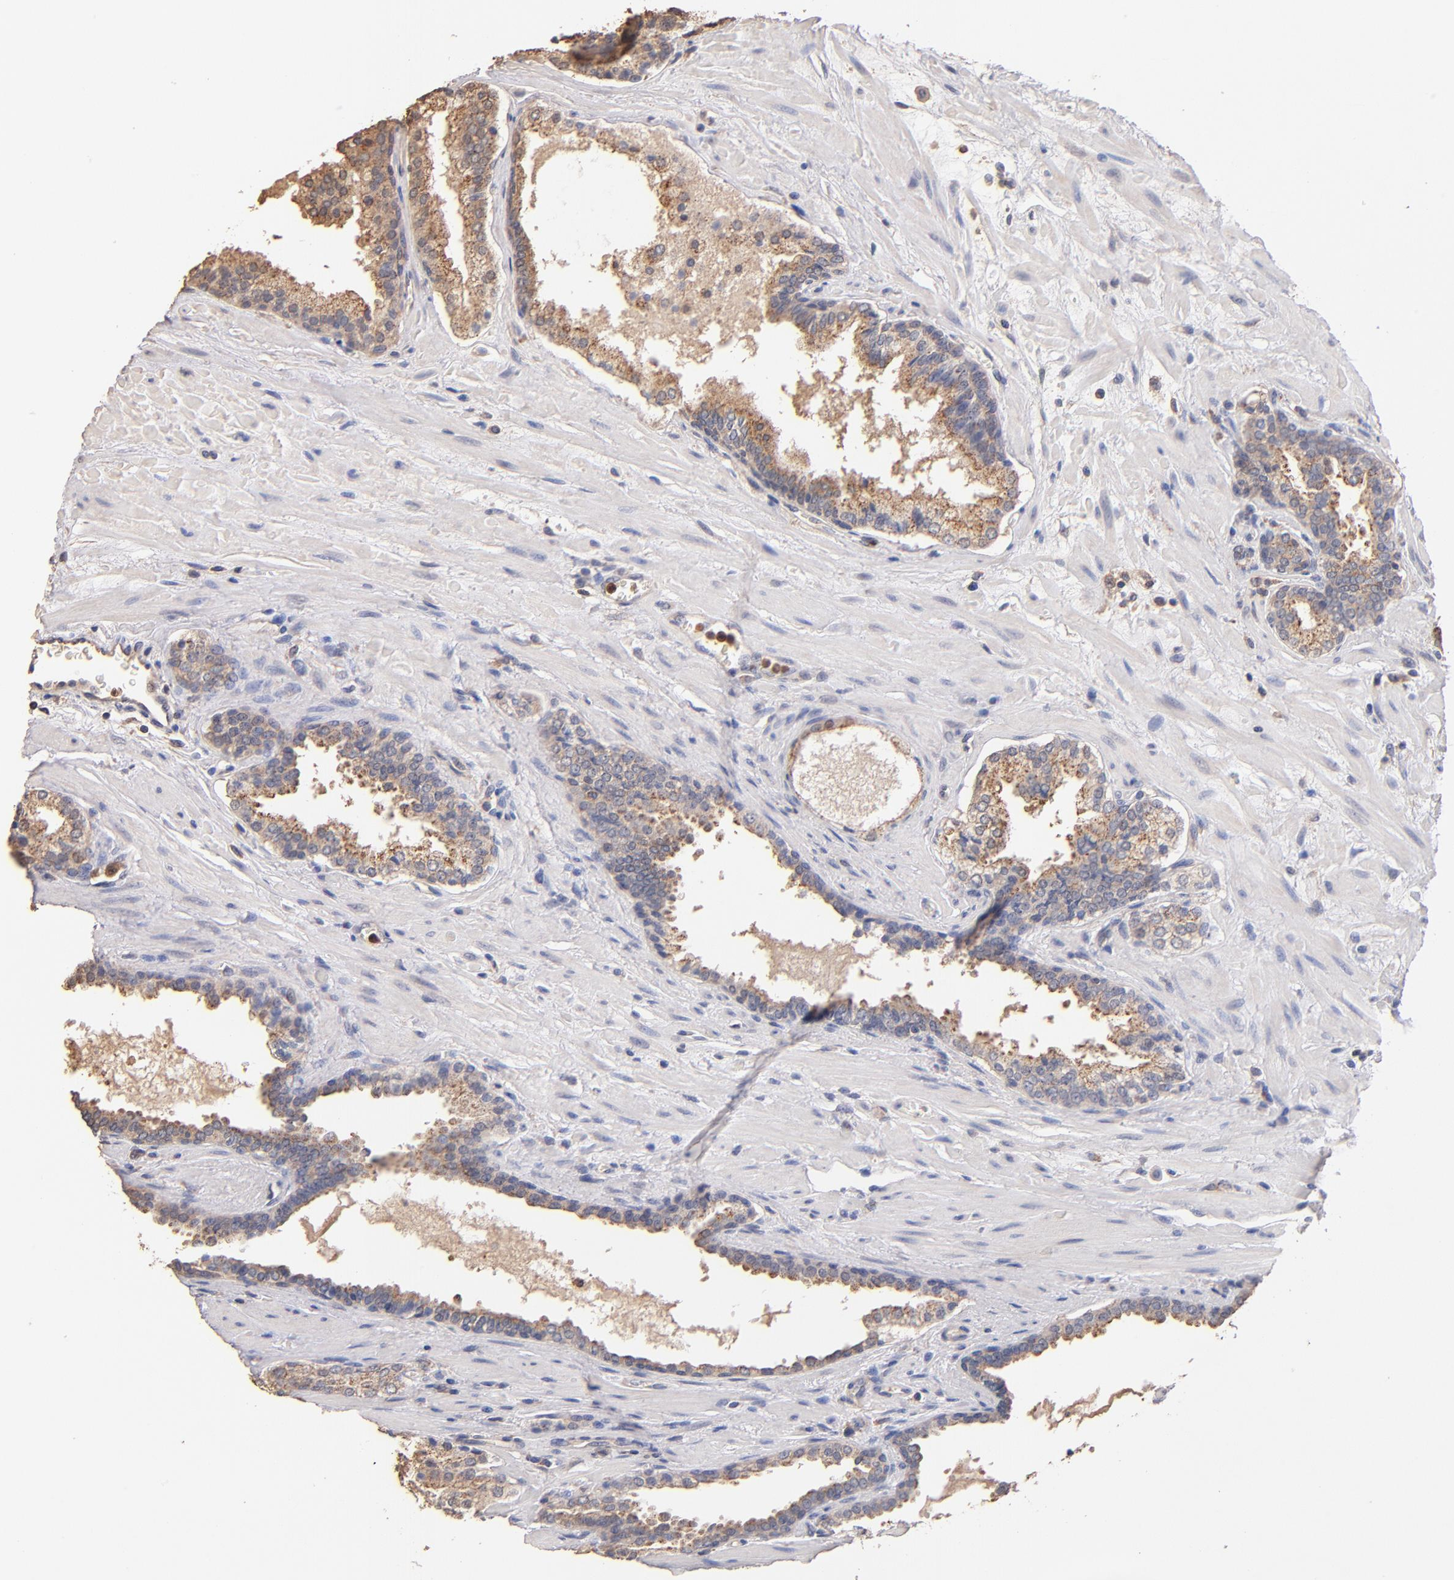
{"staining": {"intensity": "moderate", "quantity": ">75%", "location": "cytoplasmic/membranous"}, "tissue": "prostate cancer", "cell_type": "Tumor cells", "image_type": "cancer", "snomed": [{"axis": "morphology", "description": "Adenocarcinoma, Medium grade"}, {"axis": "topography", "description": "Prostate"}], "caption": "Immunohistochemical staining of human prostate cancer (adenocarcinoma (medium-grade)) exhibits medium levels of moderate cytoplasmic/membranous protein staining in about >75% of tumor cells.", "gene": "RO60", "patient": {"sex": "male", "age": 60}}